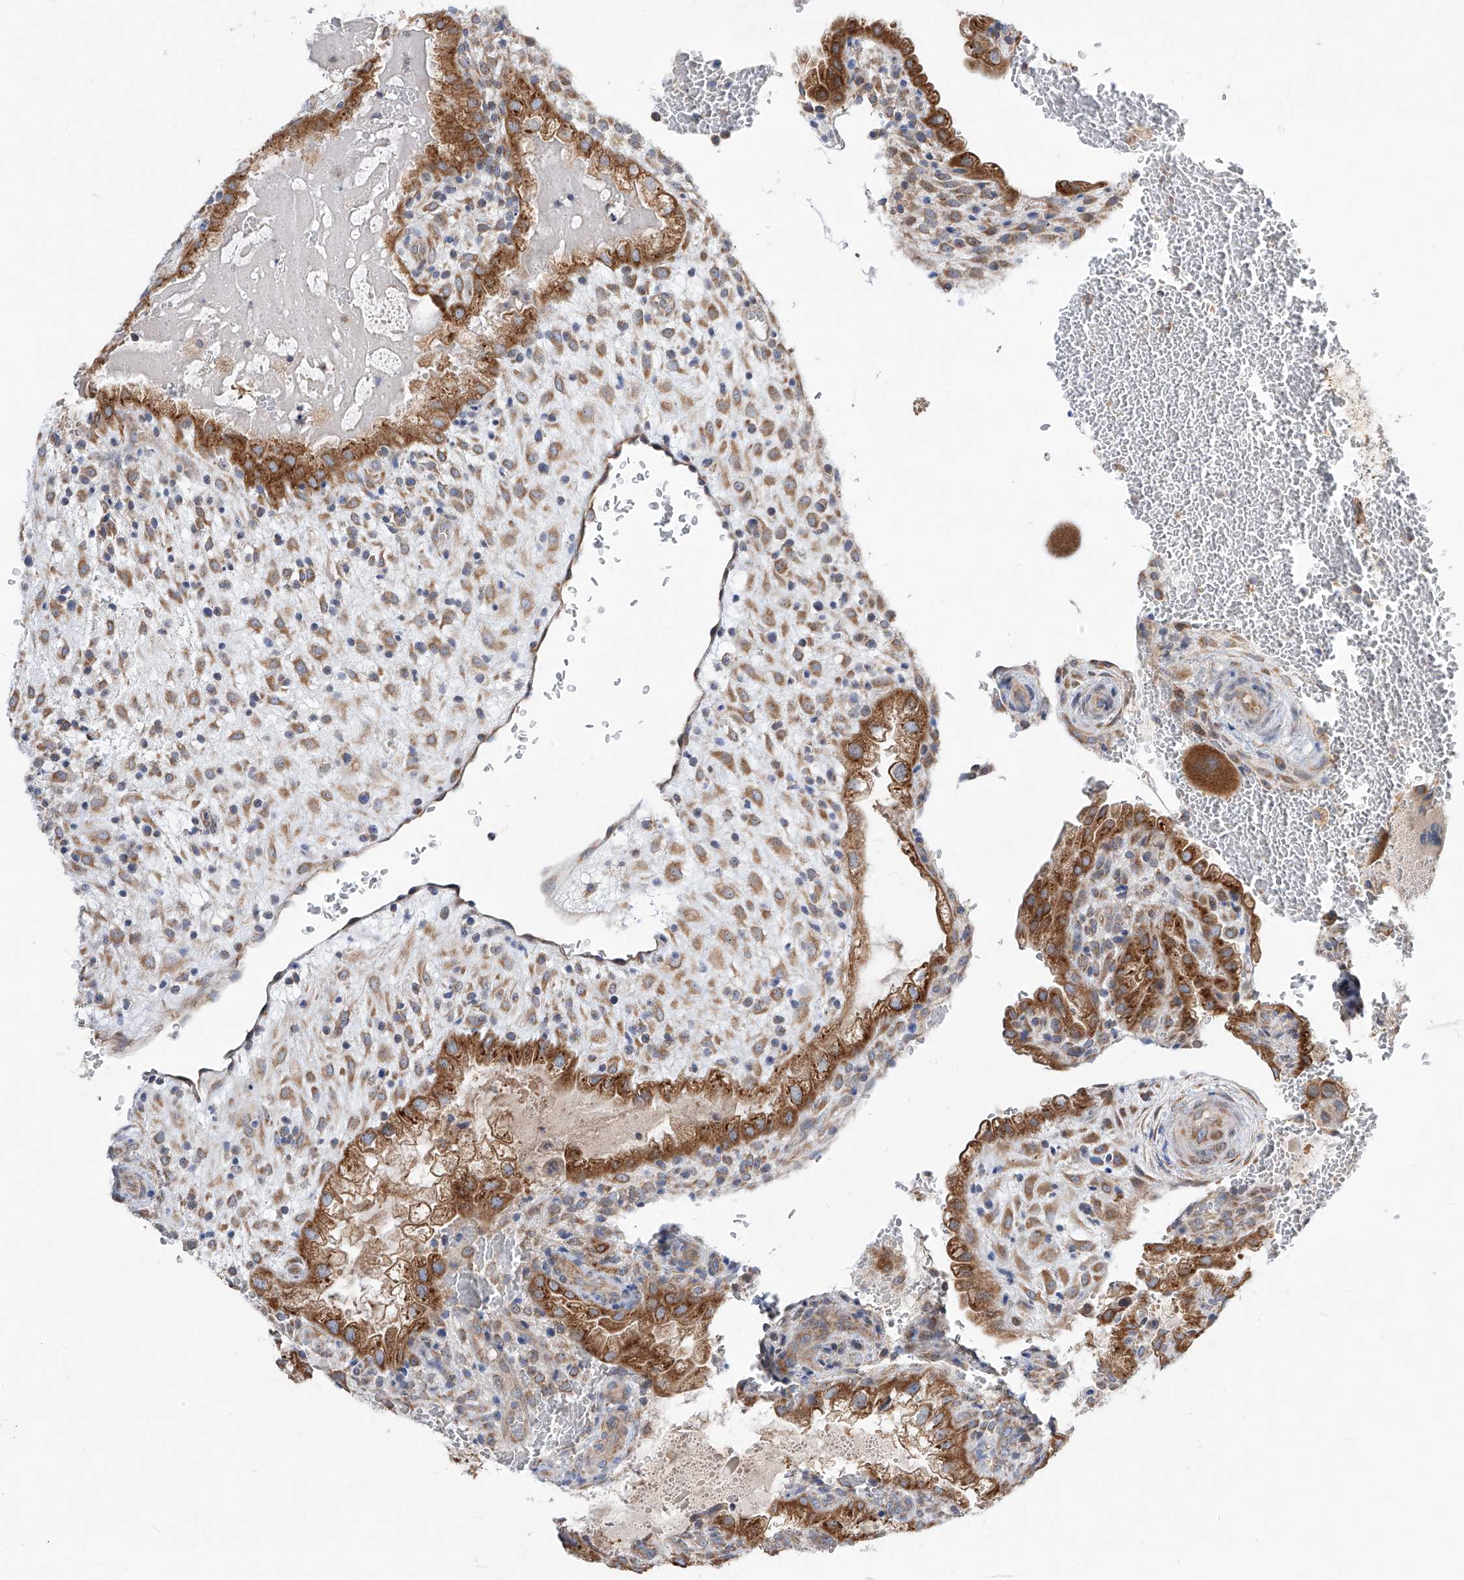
{"staining": {"intensity": "moderate", "quantity": ">75%", "location": "cytoplasmic/membranous"}, "tissue": "placenta", "cell_type": "Decidual cells", "image_type": "normal", "snomed": [{"axis": "morphology", "description": "Normal tissue, NOS"}, {"axis": "topography", "description": "Placenta"}], "caption": "This is a histology image of IHC staining of normal placenta, which shows moderate positivity in the cytoplasmic/membranous of decidual cells.", "gene": "UFL1", "patient": {"sex": "female", "age": 35}}